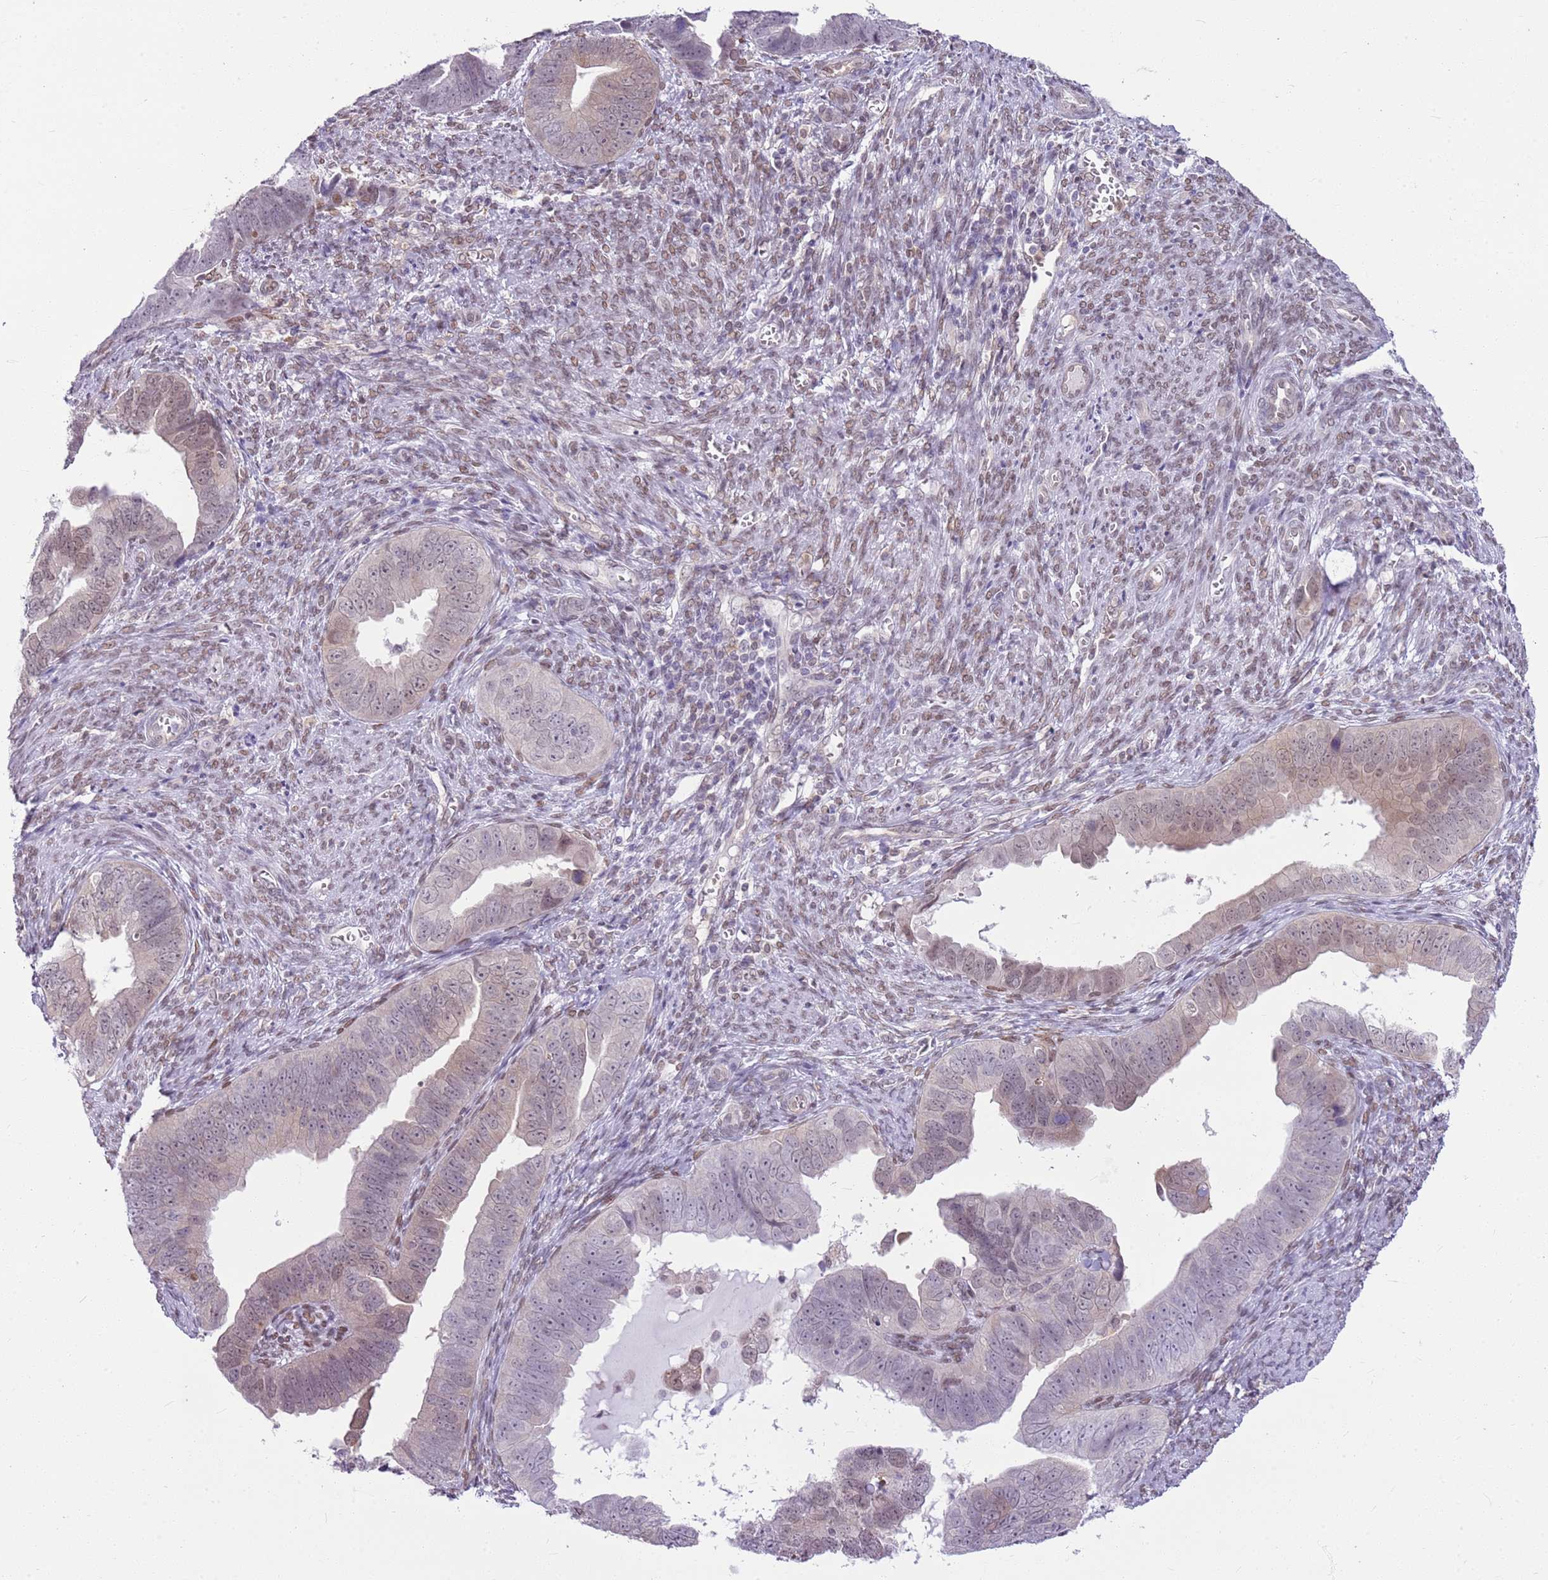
{"staining": {"intensity": "weak", "quantity": "<25%", "location": "nuclear"}, "tissue": "endometrial cancer", "cell_type": "Tumor cells", "image_type": "cancer", "snomed": [{"axis": "morphology", "description": "Adenocarcinoma, NOS"}, {"axis": "topography", "description": "Endometrium"}], "caption": "A high-resolution photomicrograph shows immunohistochemistry staining of endometrial cancer, which shows no significant staining in tumor cells. (DAB (3,3'-diaminobenzidine) IHC visualized using brightfield microscopy, high magnification).", "gene": "DHX32", "patient": {"sex": "female", "age": 75}}